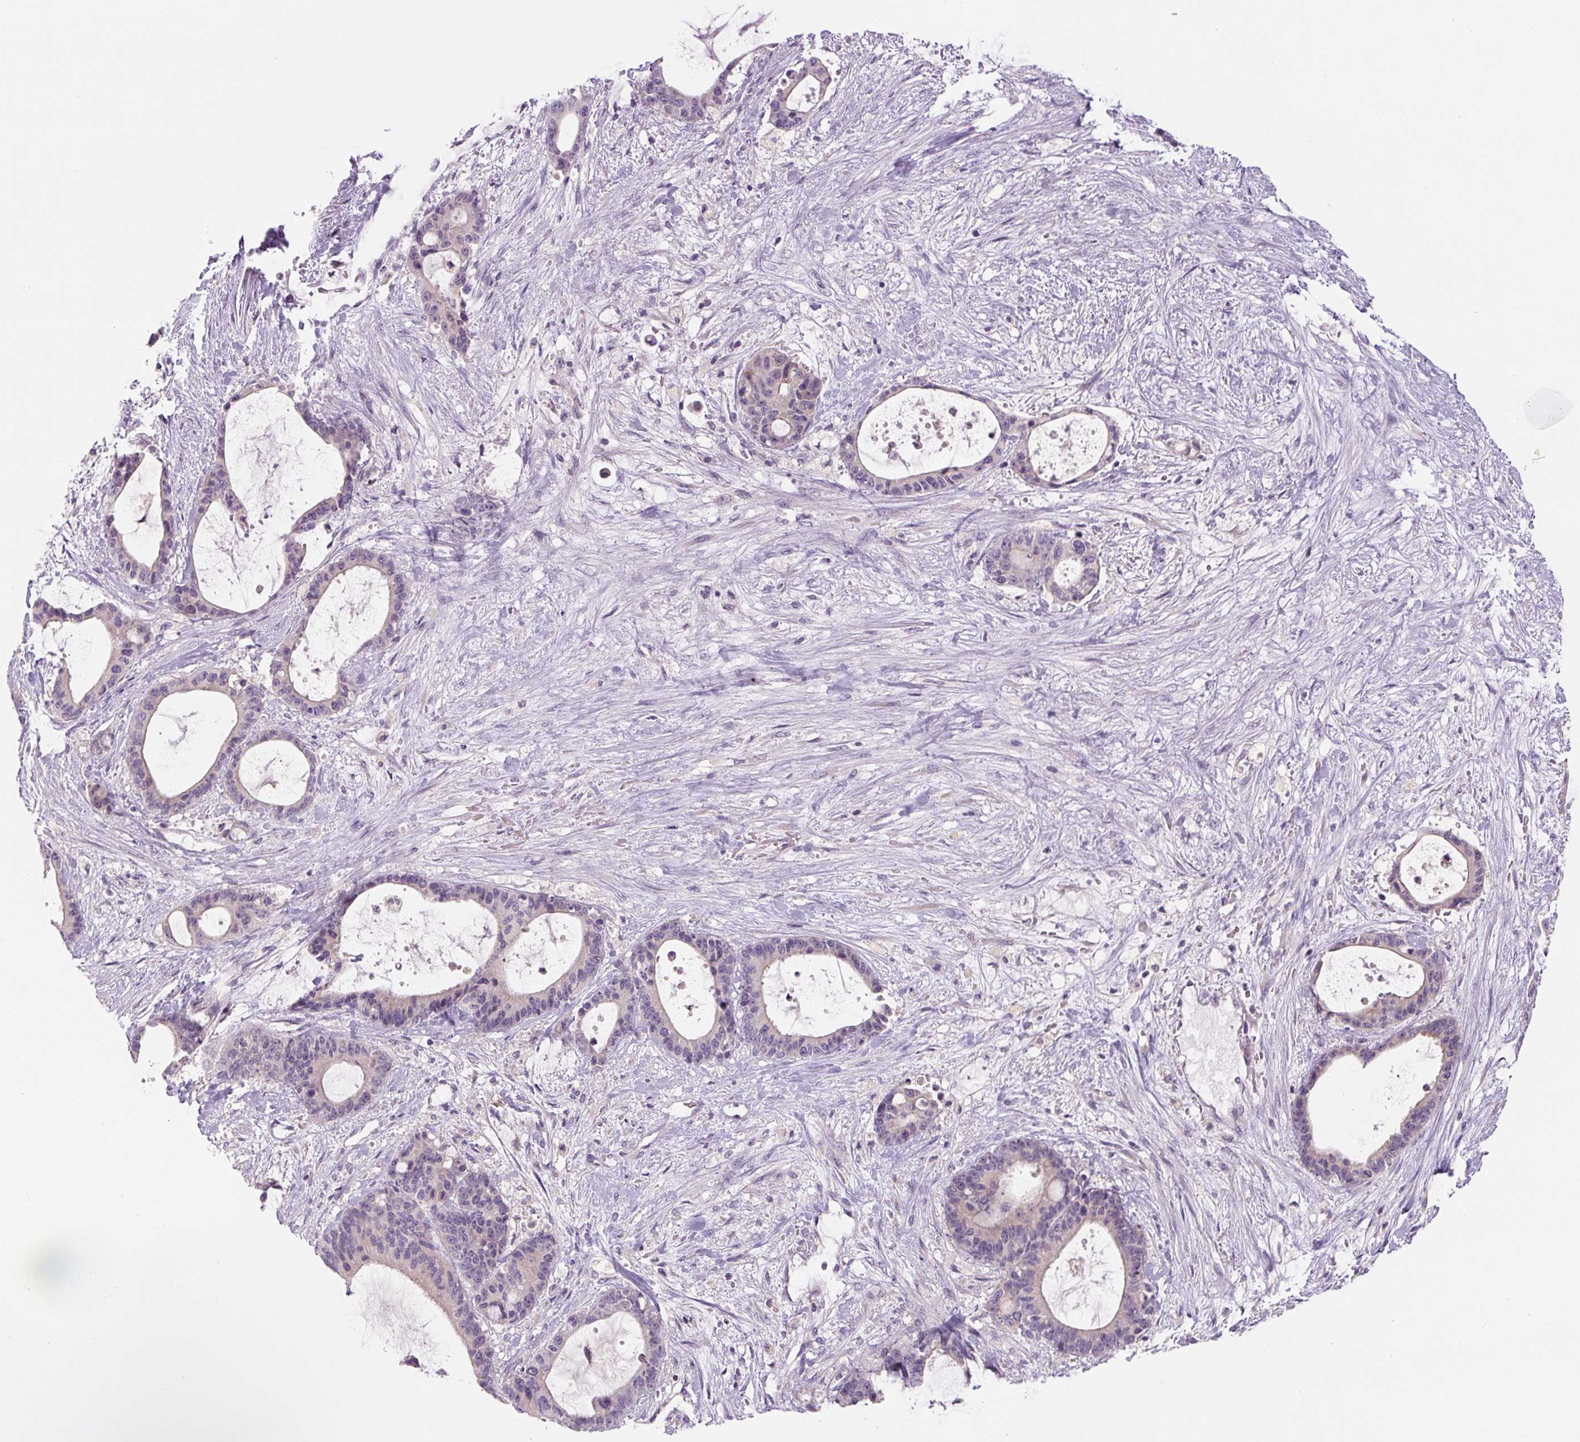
{"staining": {"intensity": "negative", "quantity": "none", "location": "none"}, "tissue": "liver cancer", "cell_type": "Tumor cells", "image_type": "cancer", "snomed": [{"axis": "morphology", "description": "Normal tissue, NOS"}, {"axis": "morphology", "description": "Cholangiocarcinoma"}, {"axis": "topography", "description": "Liver"}, {"axis": "topography", "description": "Peripheral nerve tissue"}], "caption": "Immunohistochemistry (IHC) photomicrograph of neoplastic tissue: human liver cancer (cholangiocarcinoma) stained with DAB demonstrates no significant protein positivity in tumor cells.", "gene": "YIF1B", "patient": {"sex": "female", "age": 73}}